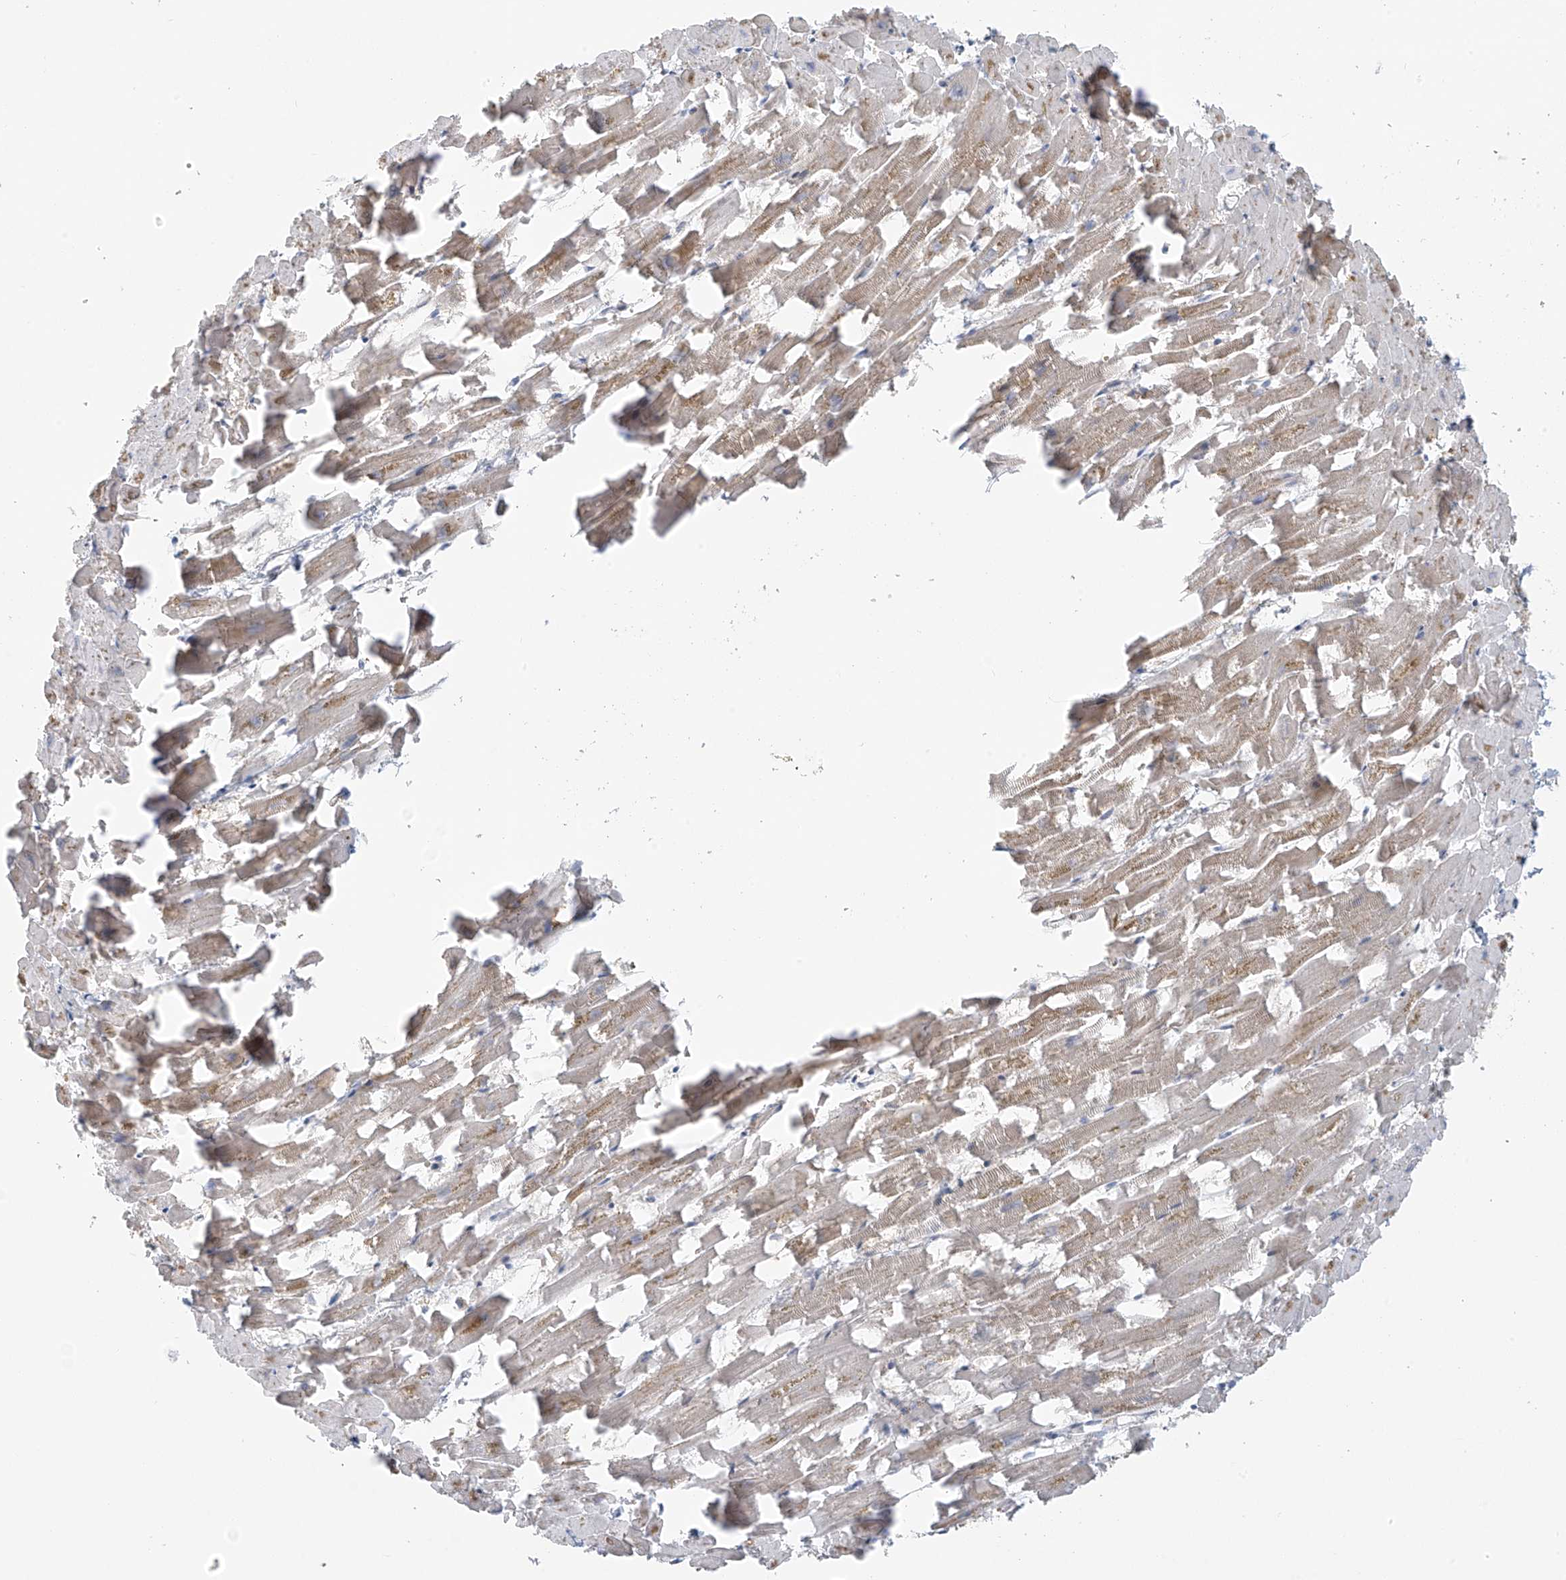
{"staining": {"intensity": "weak", "quantity": "<25%", "location": "cytoplasmic/membranous"}, "tissue": "heart muscle", "cell_type": "Cardiomyocytes", "image_type": "normal", "snomed": [{"axis": "morphology", "description": "Normal tissue, NOS"}, {"axis": "topography", "description": "Heart"}], "caption": "Immunohistochemical staining of benign human heart muscle reveals no significant expression in cardiomyocytes. Brightfield microscopy of immunohistochemistry (IHC) stained with DAB (3,3'-diaminobenzidine) (brown) and hematoxylin (blue), captured at high magnification.", "gene": "HDDC2", "patient": {"sex": "female", "age": 64}}